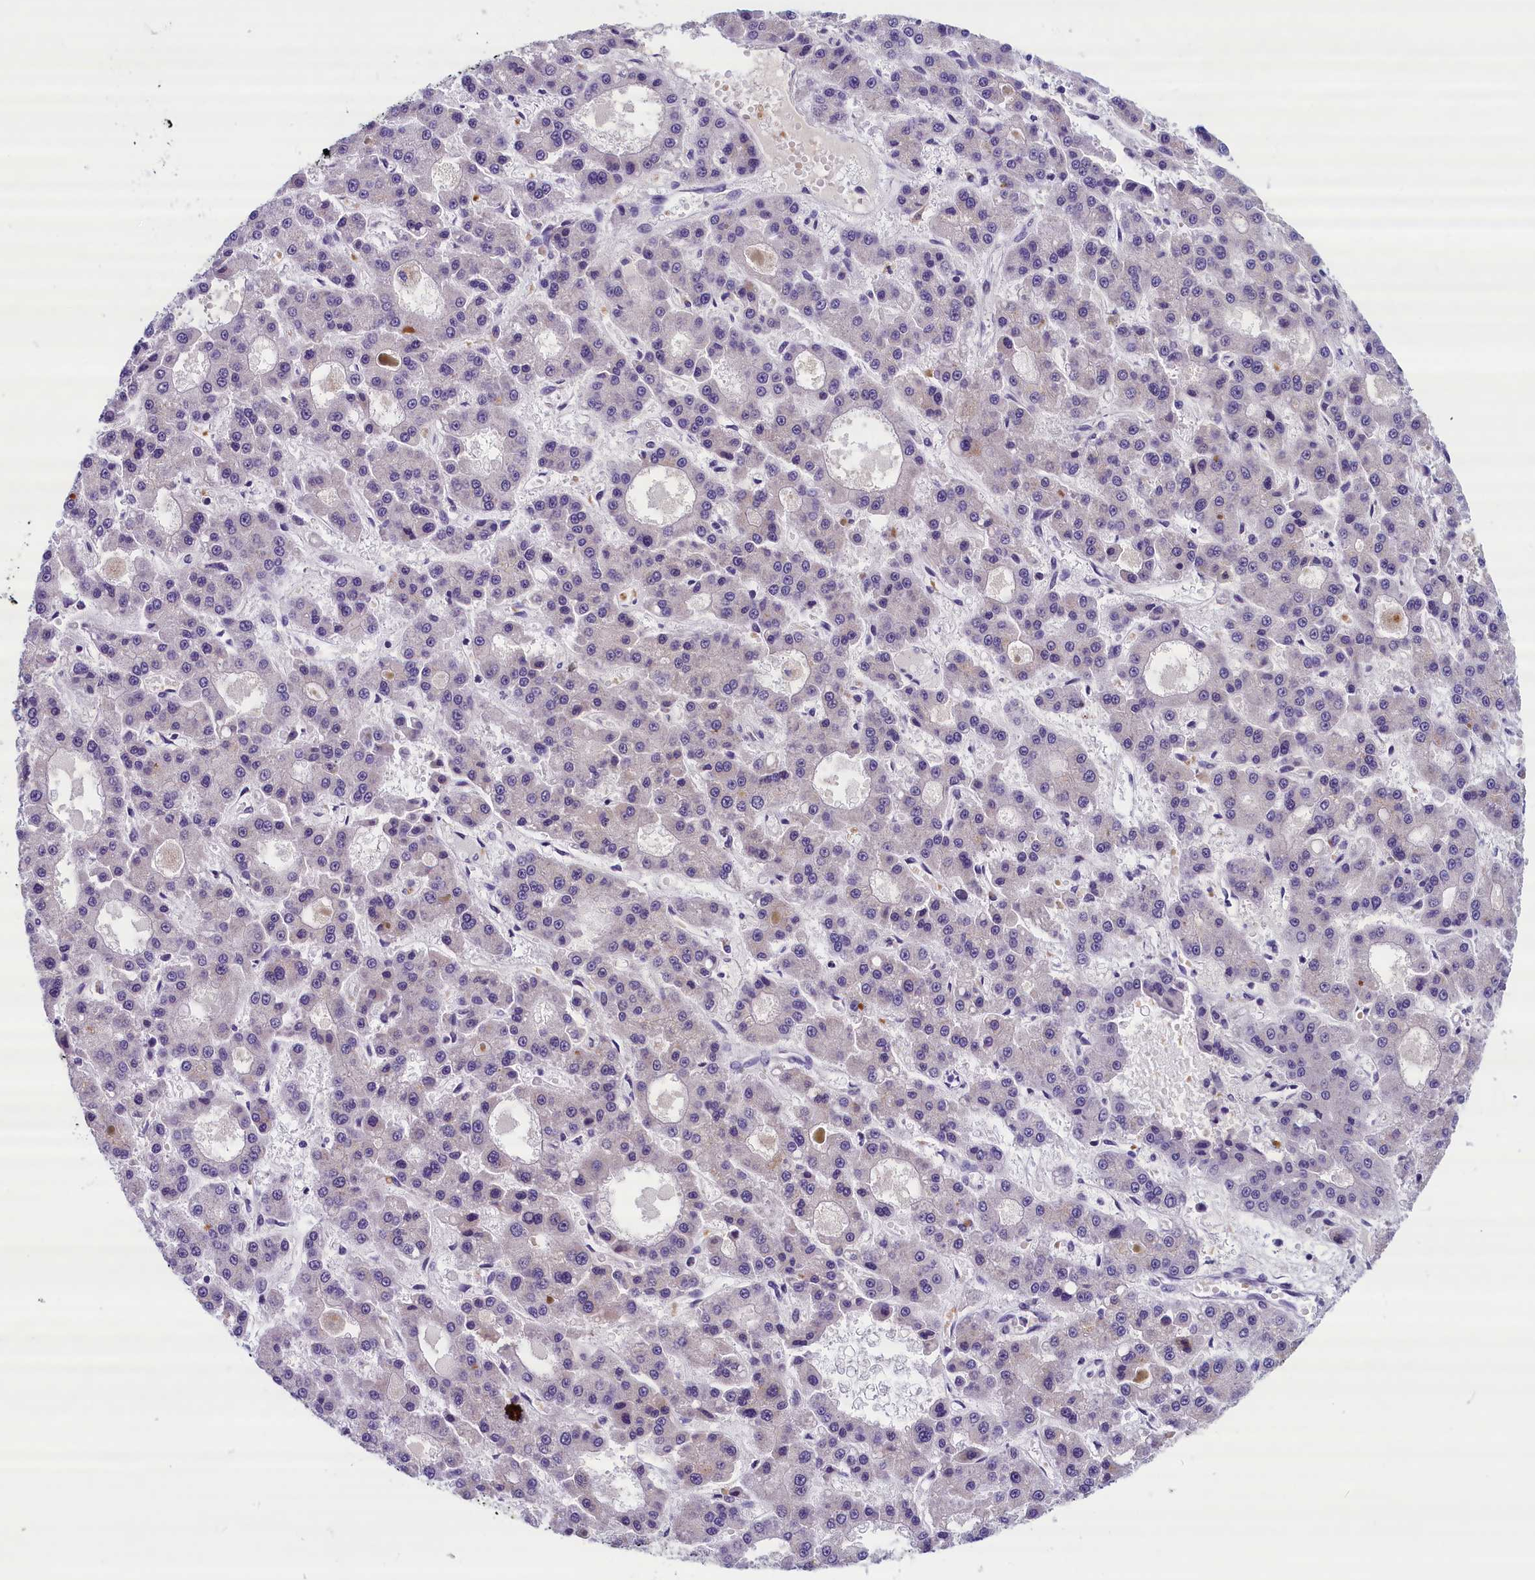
{"staining": {"intensity": "negative", "quantity": "none", "location": "none"}, "tissue": "liver cancer", "cell_type": "Tumor cells", "image_type": "cancer", "snomed": [{"axis": "morphology", "description": "Carcinoma, Hepatocellular, NOS"}, {"axis": "topography", "description": "Liver"}], "caption": "Human liver hepatocellular carcinoma stained for a protein using IHC reveals no positivity in tumor cells.", "gene": "KCNK6", "patient": {"sex": "male", "age": 70}}